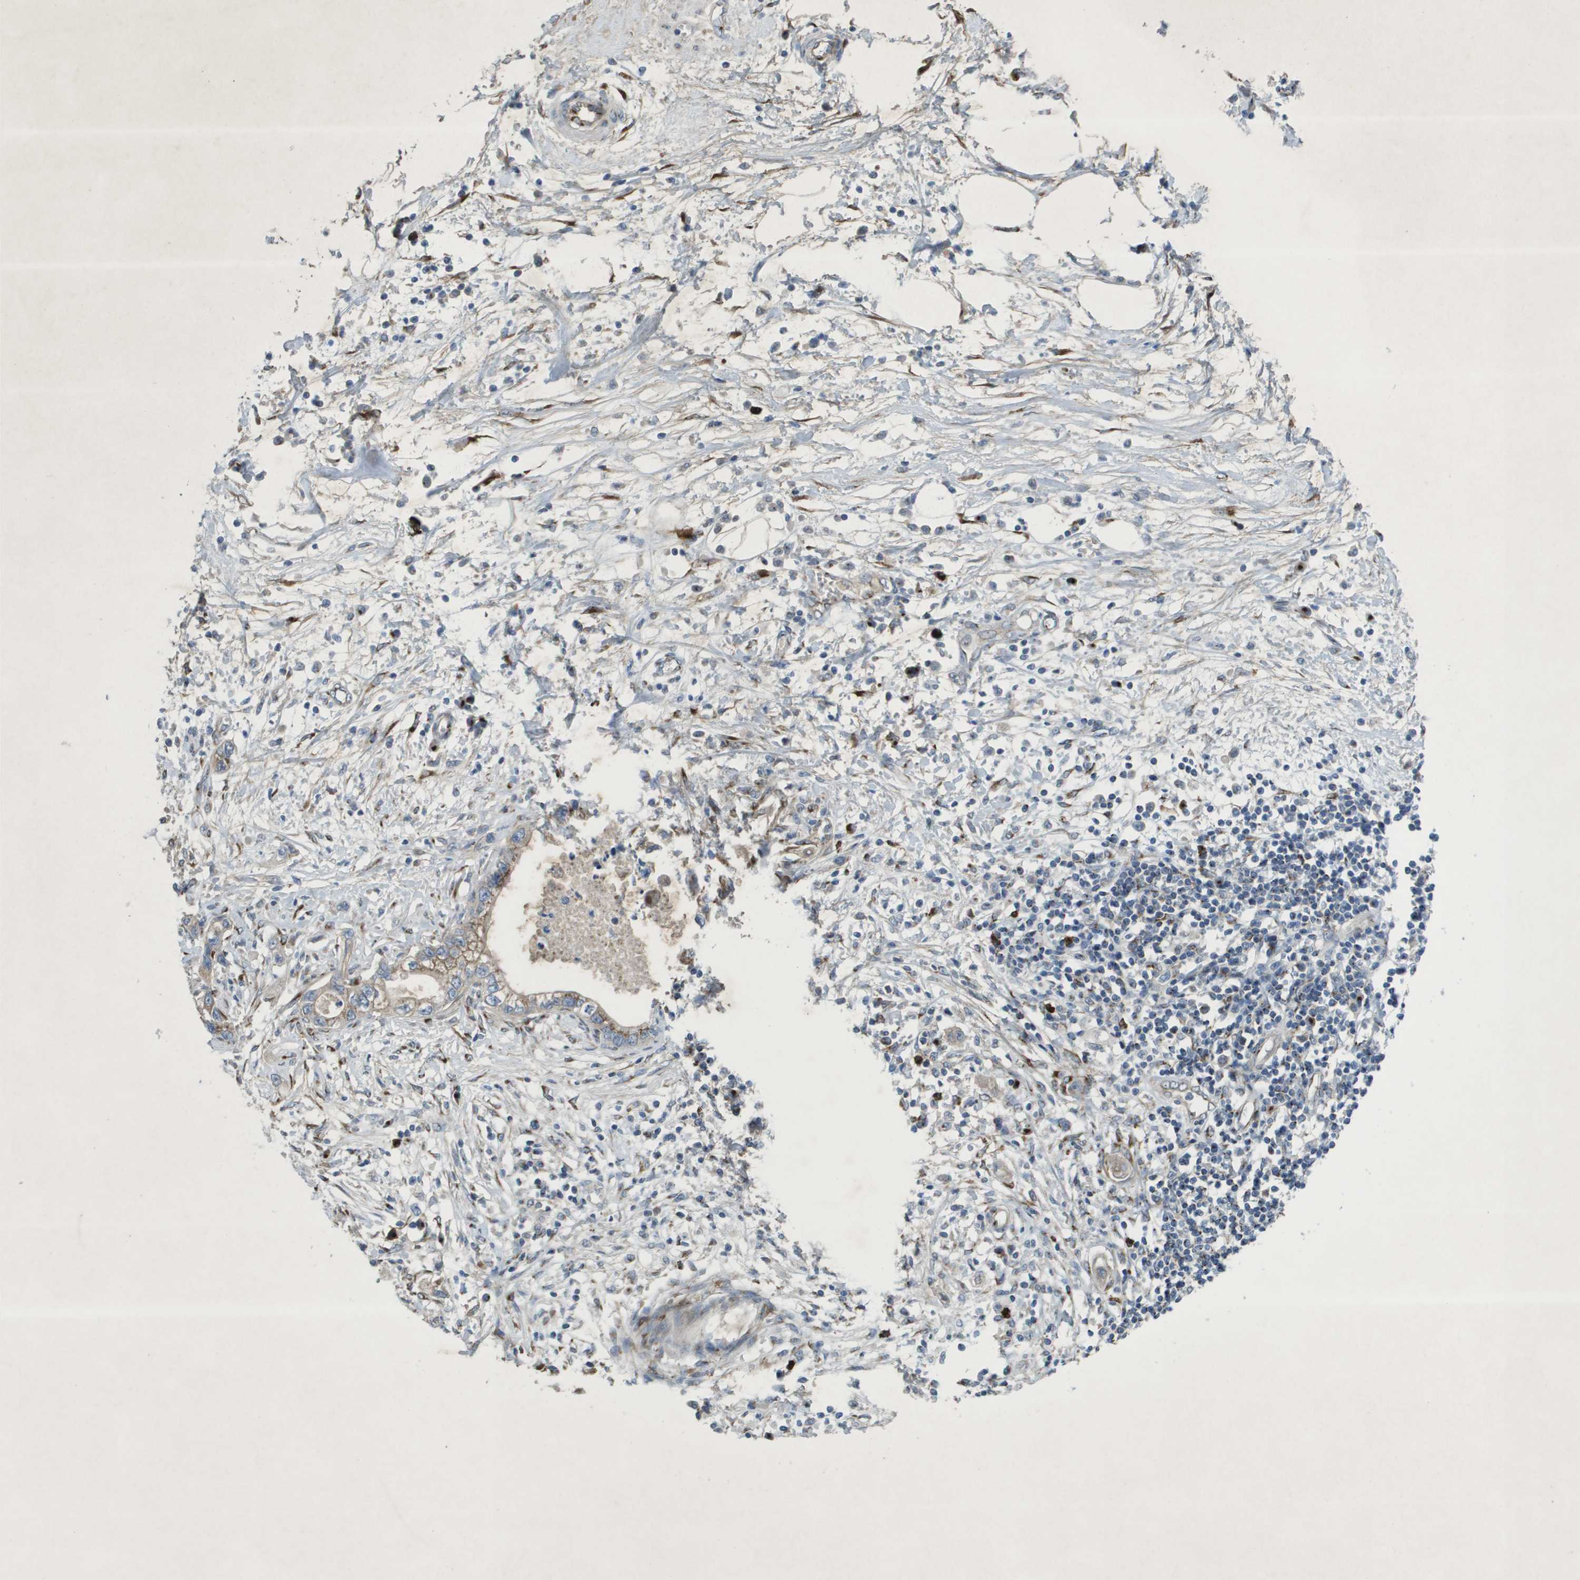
{"staining": {"intensity": "weak", "quantity": ">75%", "location": "cytoplasmic/membranous"}, "tissue": "pancreatic cancer", "cell_type": "Tumor cells", "image_type": "cancer", "snomed": [{"axis": "morphology", "description": "Adenocarcinoma, NOS"}, {"axis": "topography", "description": "Pancreas"}], "caption": "Weak cytoplasmic/membranous protein positivity is appreciated in about >75% of tumor cells in adenocarcinoma (pancreatic). The staining is performed using DAB (3,3'-diaminobenzidine) brown chromogen to label protein expression. The nuclei are counter-stained blue using hematoxylin.", "gene": "QSOX2", "patient": {"sex": "male", "age": 56}}